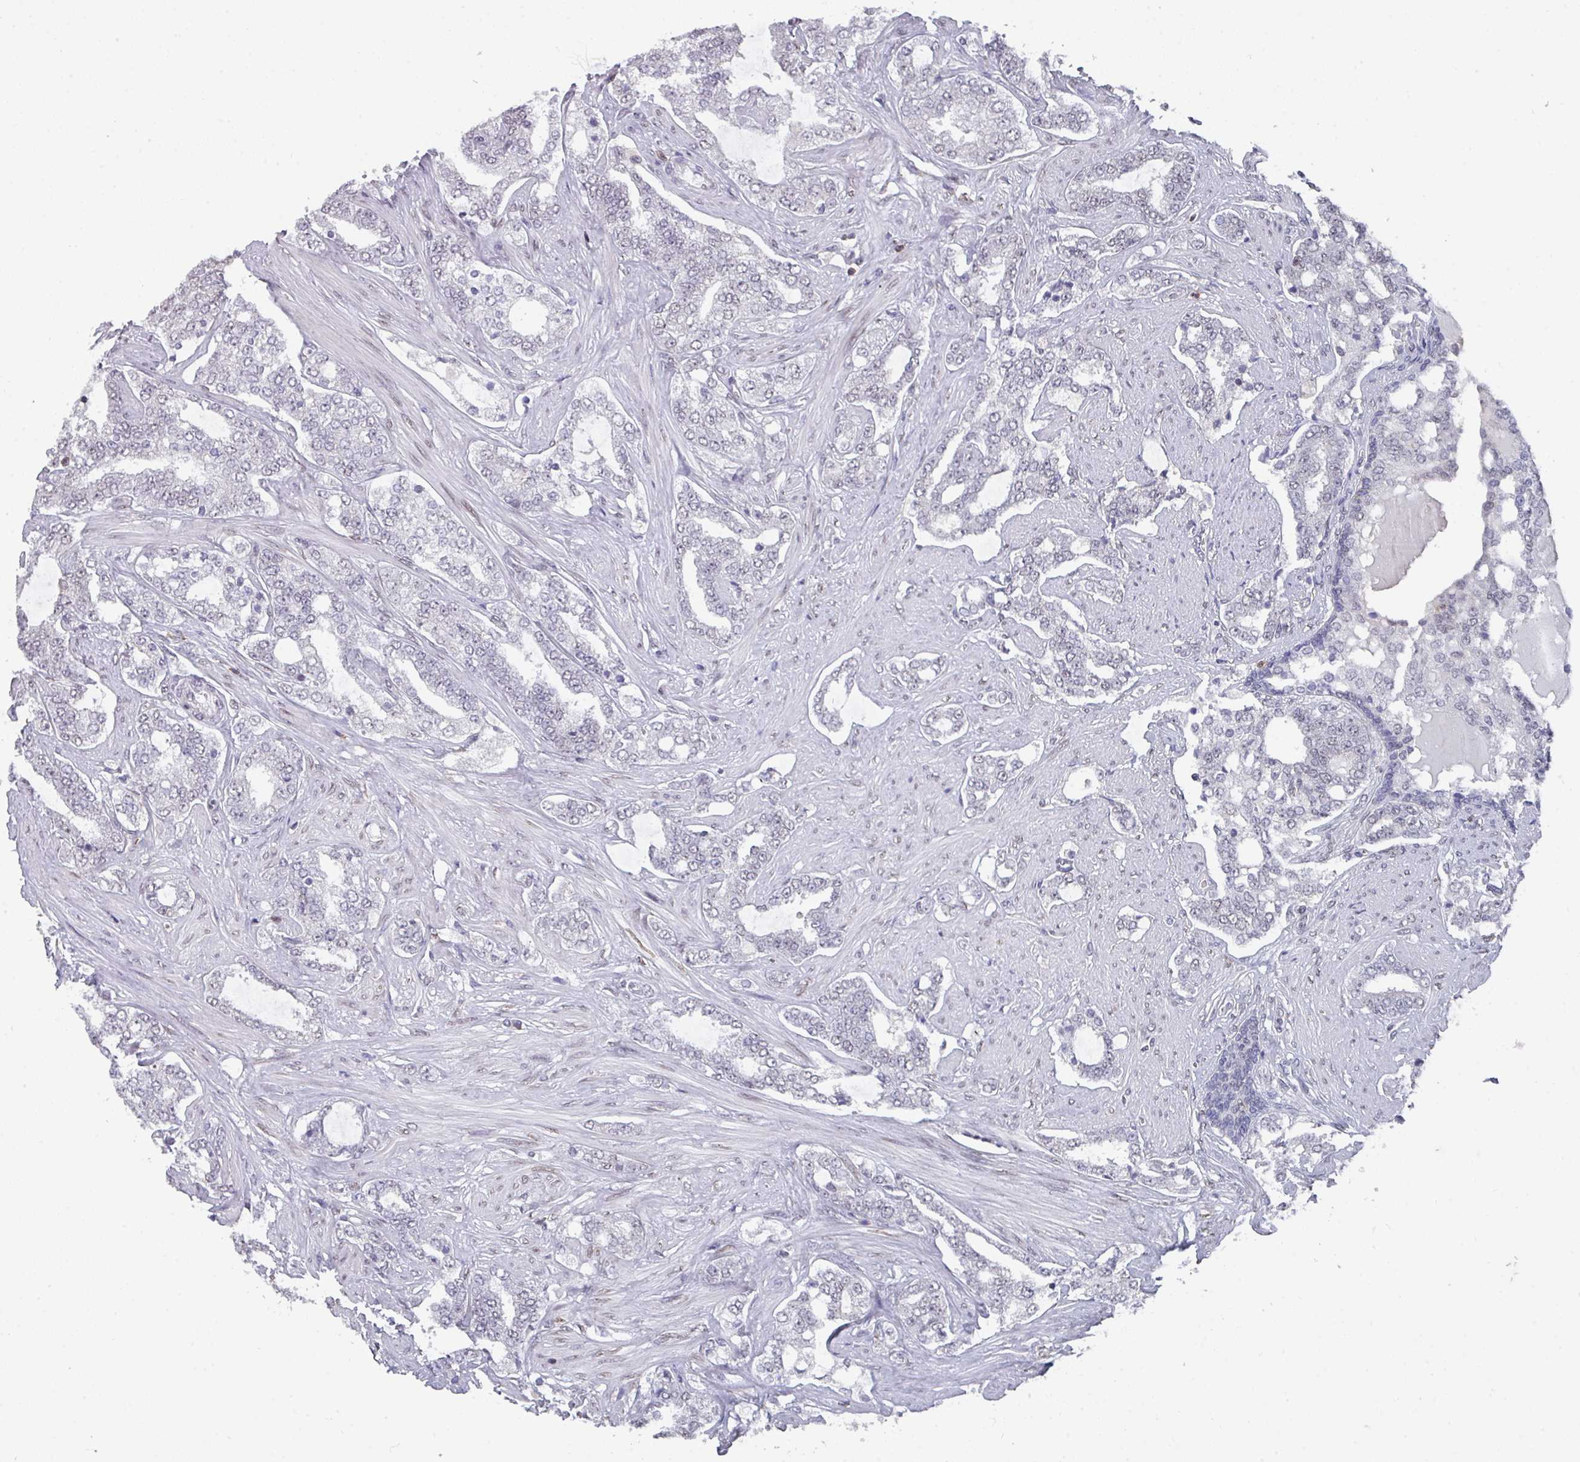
{"staining": {"intensity": "negative", "quantity": "none", "location": "none"}, "tissue": "prostate cancer", "cell_type": "Tumor cells", "image_type": "cancer", "snomed": [{"axis": "morphology", "description": "Adenocarcinoma, High grade"}, {"axis": "topography", "description": "Prostate"}], "caption": "Tumor cells are negative for brown protein staining in prostate high-grade adenocarcinoma.", "gene": "RASAL3", "patient": {"sex": "male", "age": 64}}